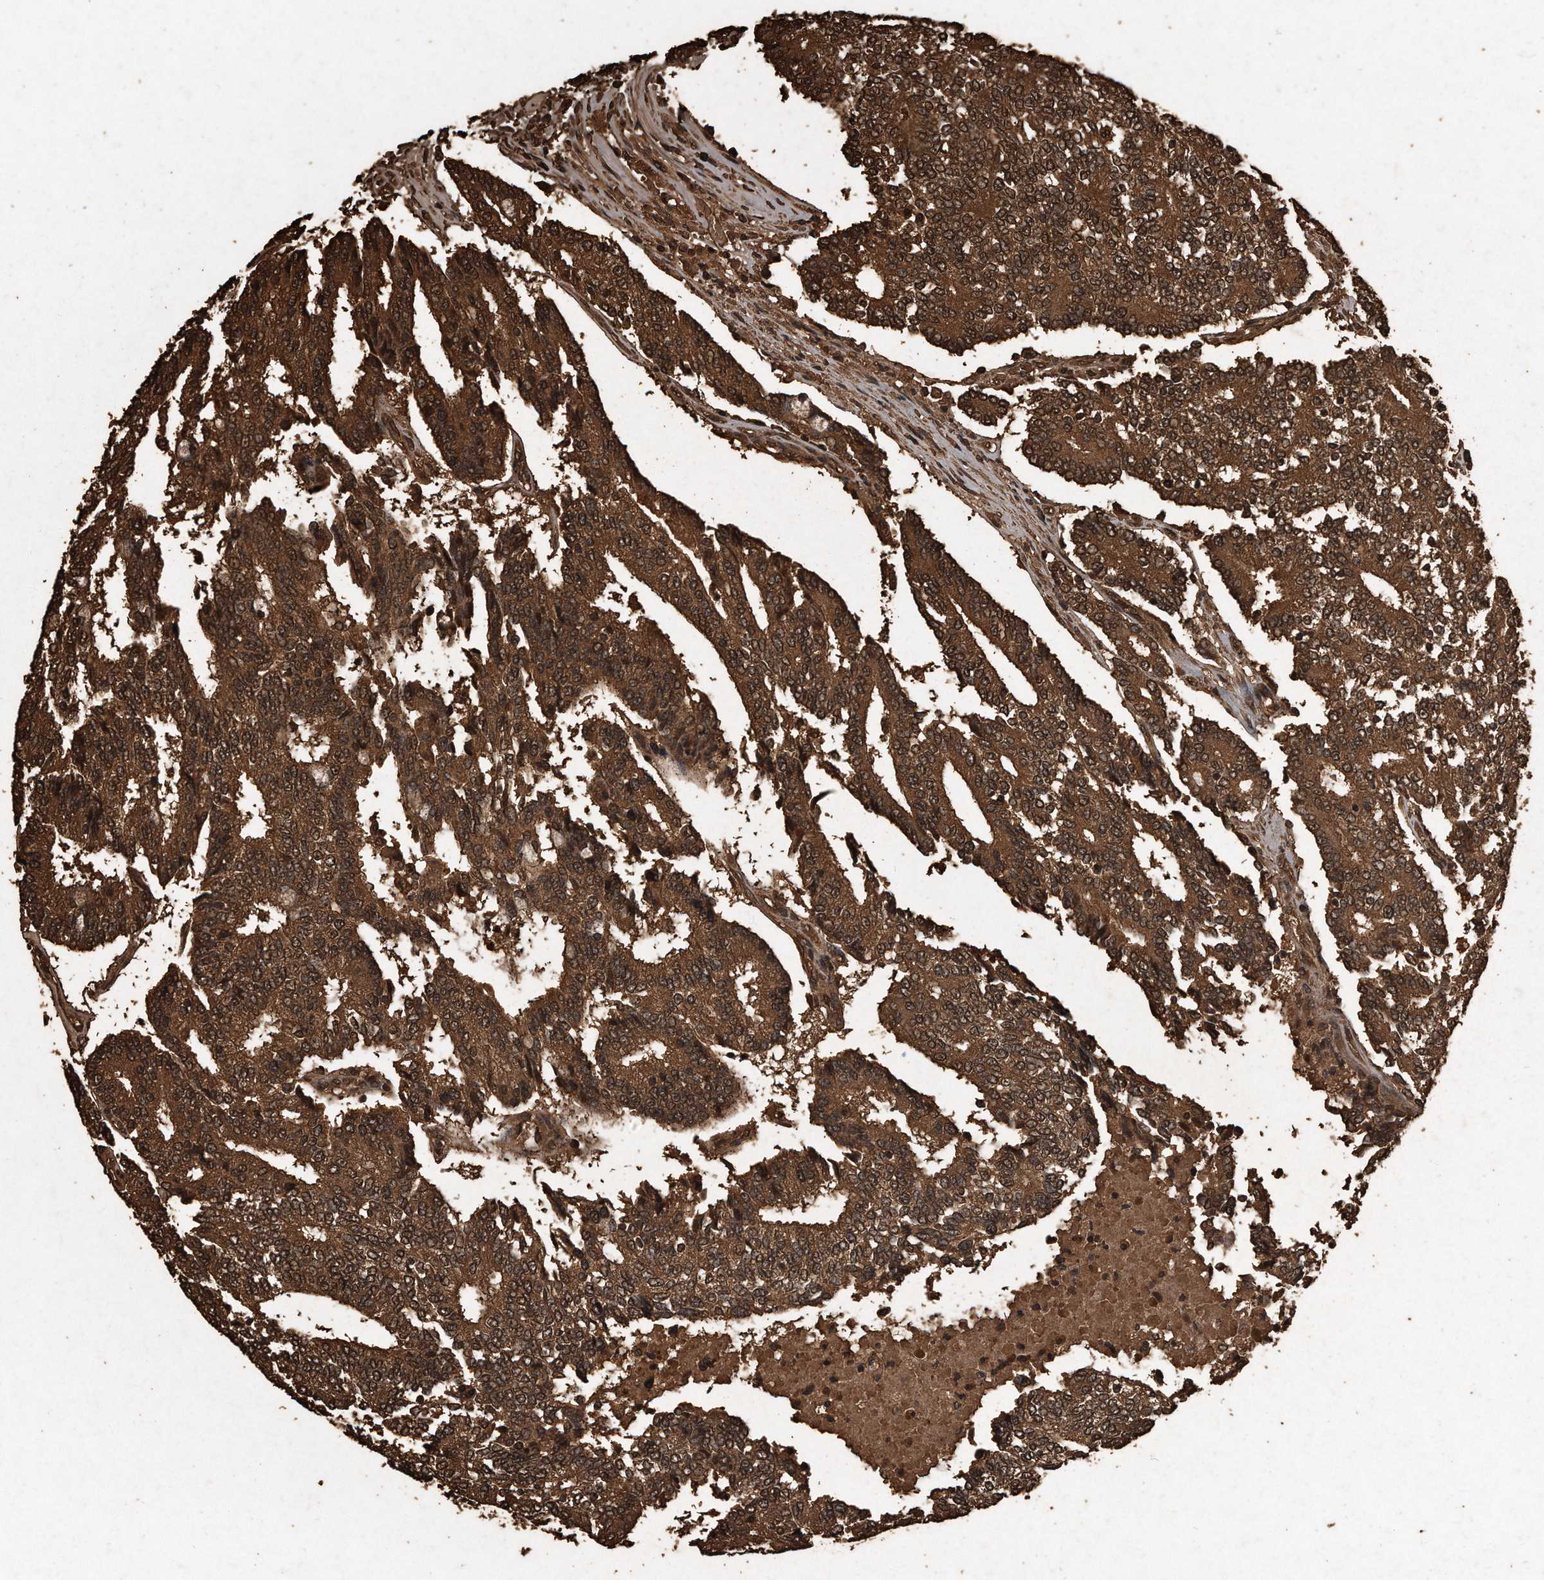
{"staining": {"intensity": "strong", "quantity": ">75%", "location": "cytoplasmic/membranous,nuclear"}, "tissue": "prostate cancer", "cell_type": "Tumor cells", "image_type": "cancer", "snomed": [{"axis": "morphology", "description": "Normal tissue, NOS"}, {"axis": "morphology", "description": "Adenocarcinoma, High grade"}, {"axis": "topography", "description": "Prostate"}, {"axis": "topography", "description": "Seminal veicle"}], "caption": "IHC photomicrograph of human prostate adenocarcinoma (high-grade) stained for a protein (brown), which displays high levels of strong cytoplasmic/membranous and nuclear expression in approximately >75% of tumor cells.", "gene": "CFLAR", "patient": {"sex": "male", "age": 55}}